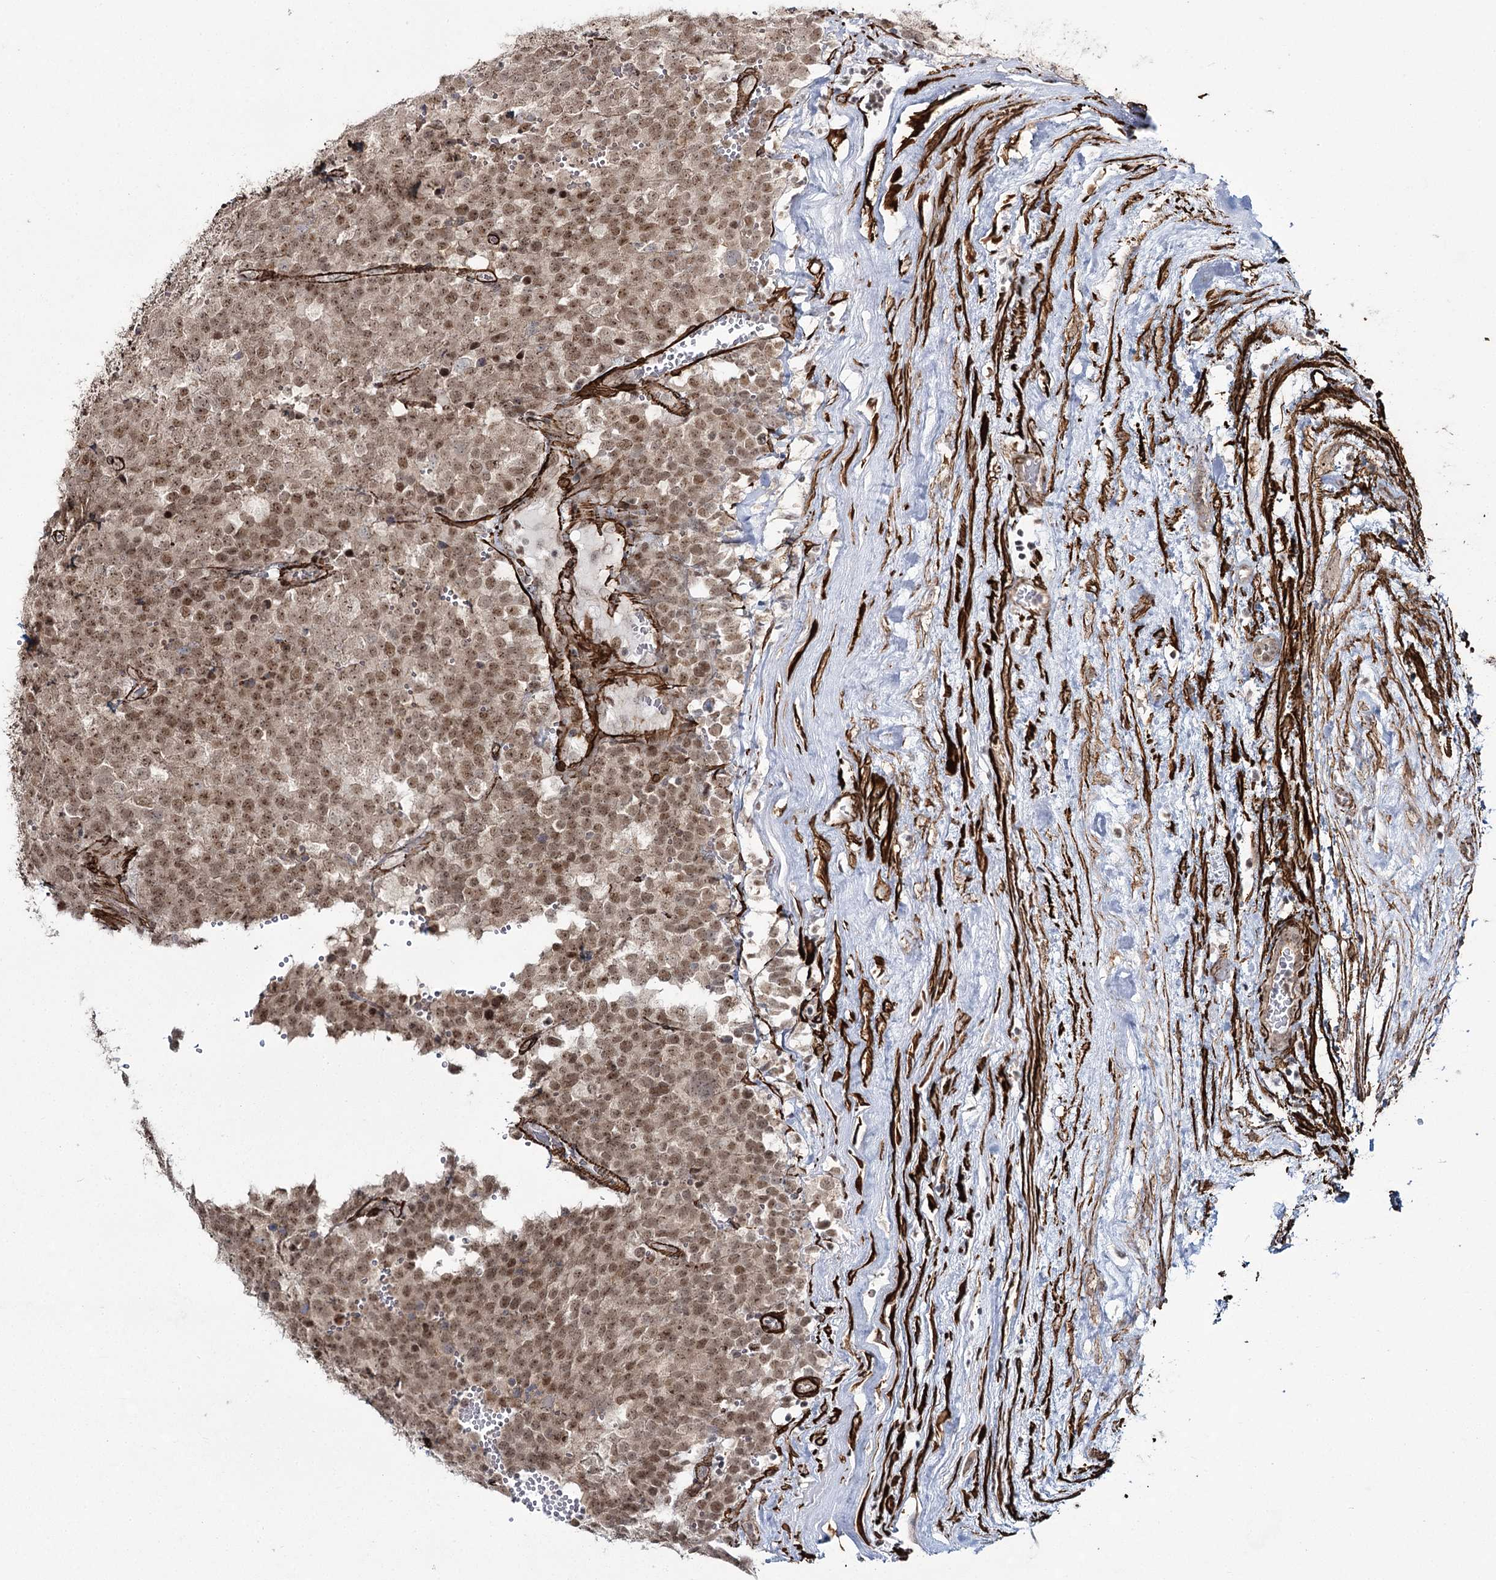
{"staining": {"intensity": "moderate", "quantity": ">75%", "location": "nuclear"}, "tissue": "testis cancer", "cell_type": "Tumor cells", "image_type": "cancer", "snomed": [{"axis": "morphology", "description": "Seminoma, NOS"}, {"axis": "topography", "description": "Testis"}], "caption": "This histopathology image reveals immunohistochemistry staining of human testis seminoma, with medium moderate nuclear expression in approximately >75% of tumor cells.", "gene": "CWF19L1", "patient": {"sex": "male", "age": 71}}